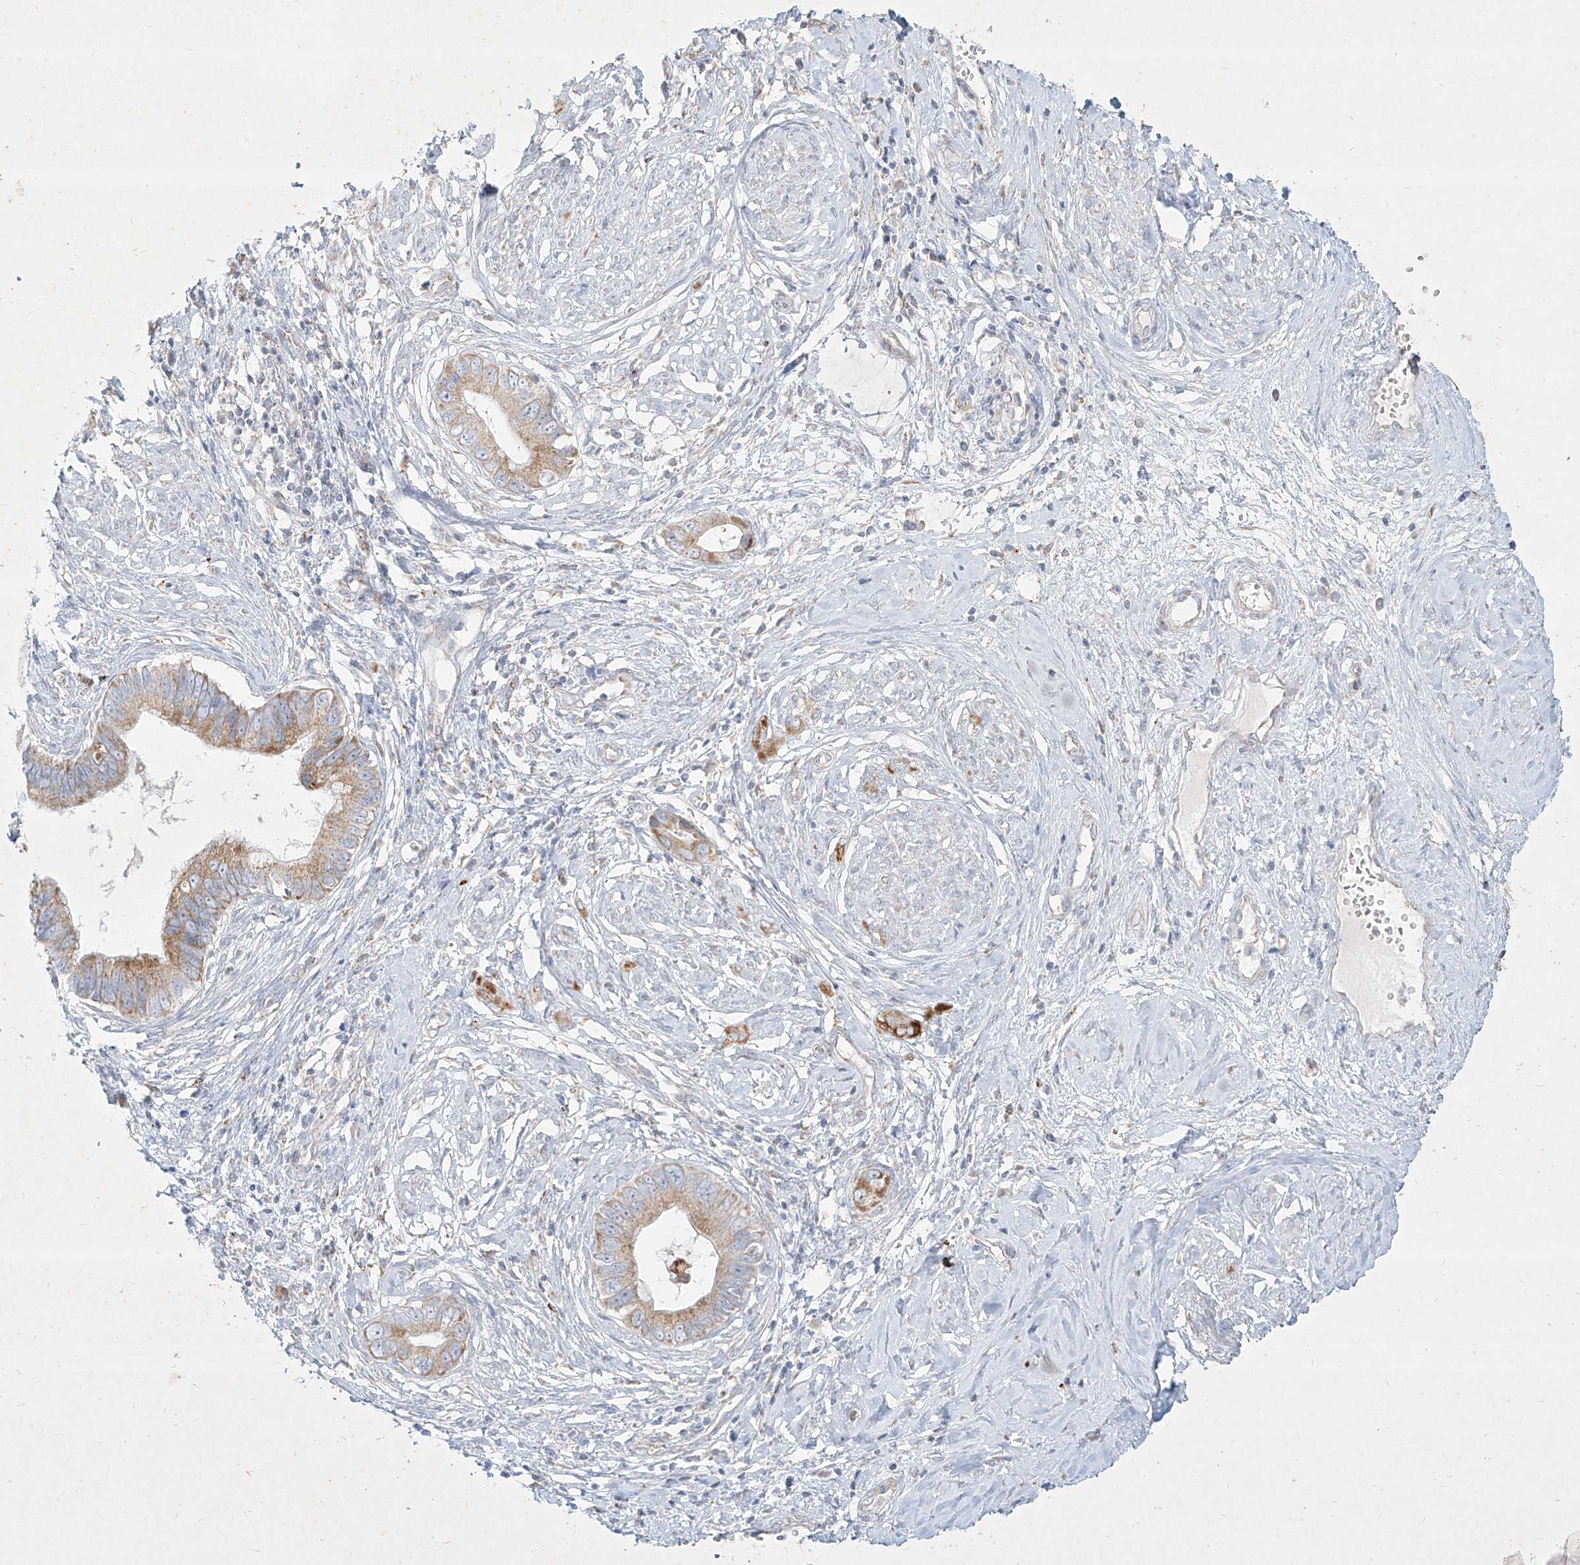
{"staining": {"intensity": "moderate", "quantity": ">75%", "location": "cytoplasmic/membranous"}, "tissue": "cervical cancer", "cell_type": "Tumor cells", "image_type": "cancer", "snomed": [{"axis": "morphology", "description": "Adenocarcinoma, NOS"}, {"axis": "topography", "description": "Cervix"}], "caption": "IHC (DAB) staining of human cervical cancer (adenocarcinoma) exhibits moderate cytoplasmic/membranous protein positivity in approximately >75% of tumor cells.", "gene": "MTX2", "patient": {"sex": "female", "age": 44}}